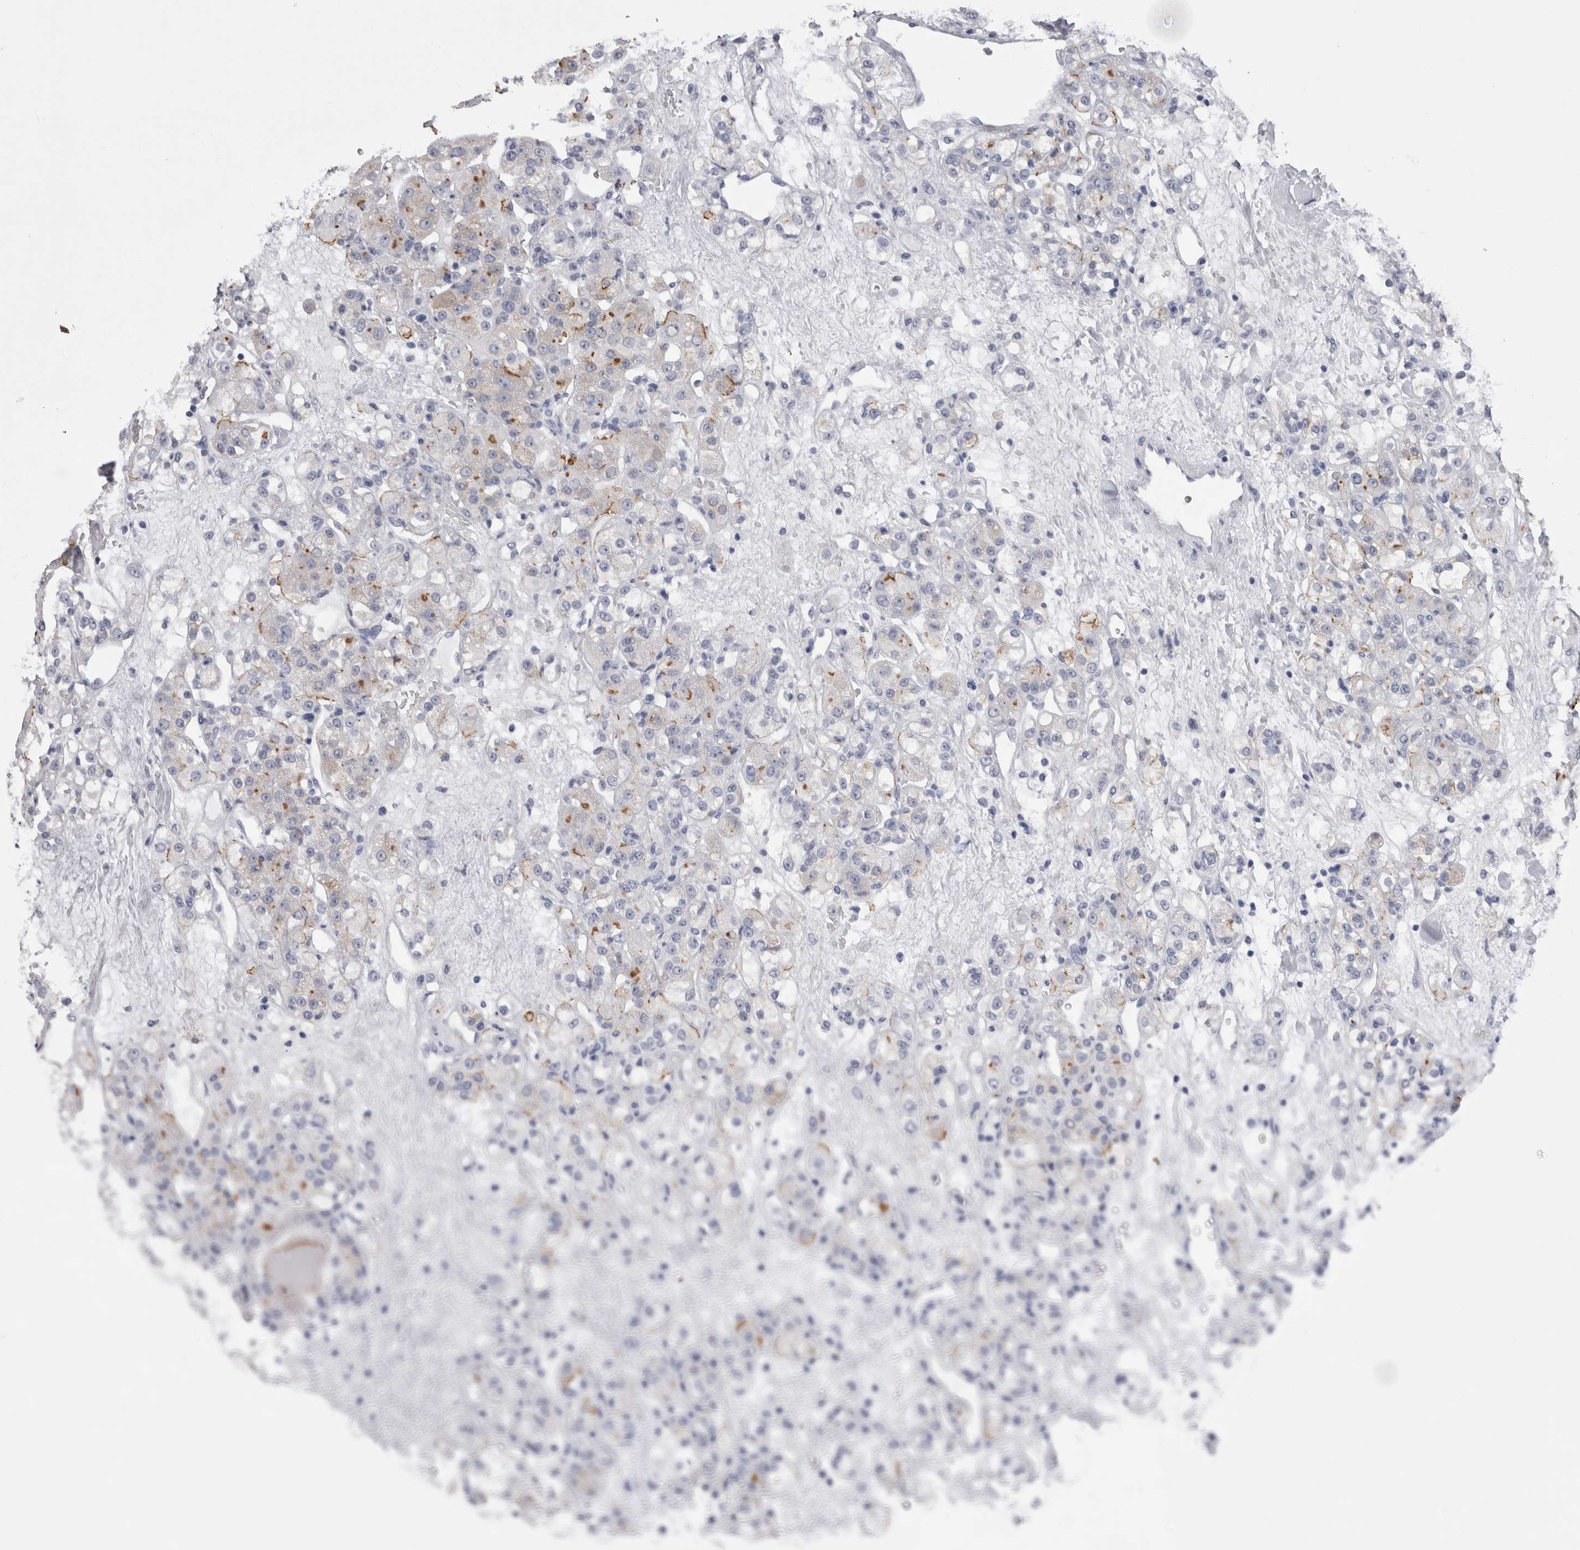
{"staining": {"intensity": "strong", "quantity": "<25%", "location": "cytoplasmic/membranous"}, "tissue": "renal cancer", "cell_type": "Tumor cells", "image_type": "cancer", "snomed": [{"axis": "morphology", "description": "Normal tissue, NOS"}, {"axis": "morphology", "description": "Adenocarcinoma, NOS"}, {"axis": "topography", "description": "Kidney"}], "caption": "Renal cancer (adenocarcinoma) stained for a protein displays strong cytoplasmic/membranous positivity in tumor cells. (IHC, brightfield microscopy, high magnification).", "gene": "CDHR5", "patient": {"sex": "male", "age": 61}}